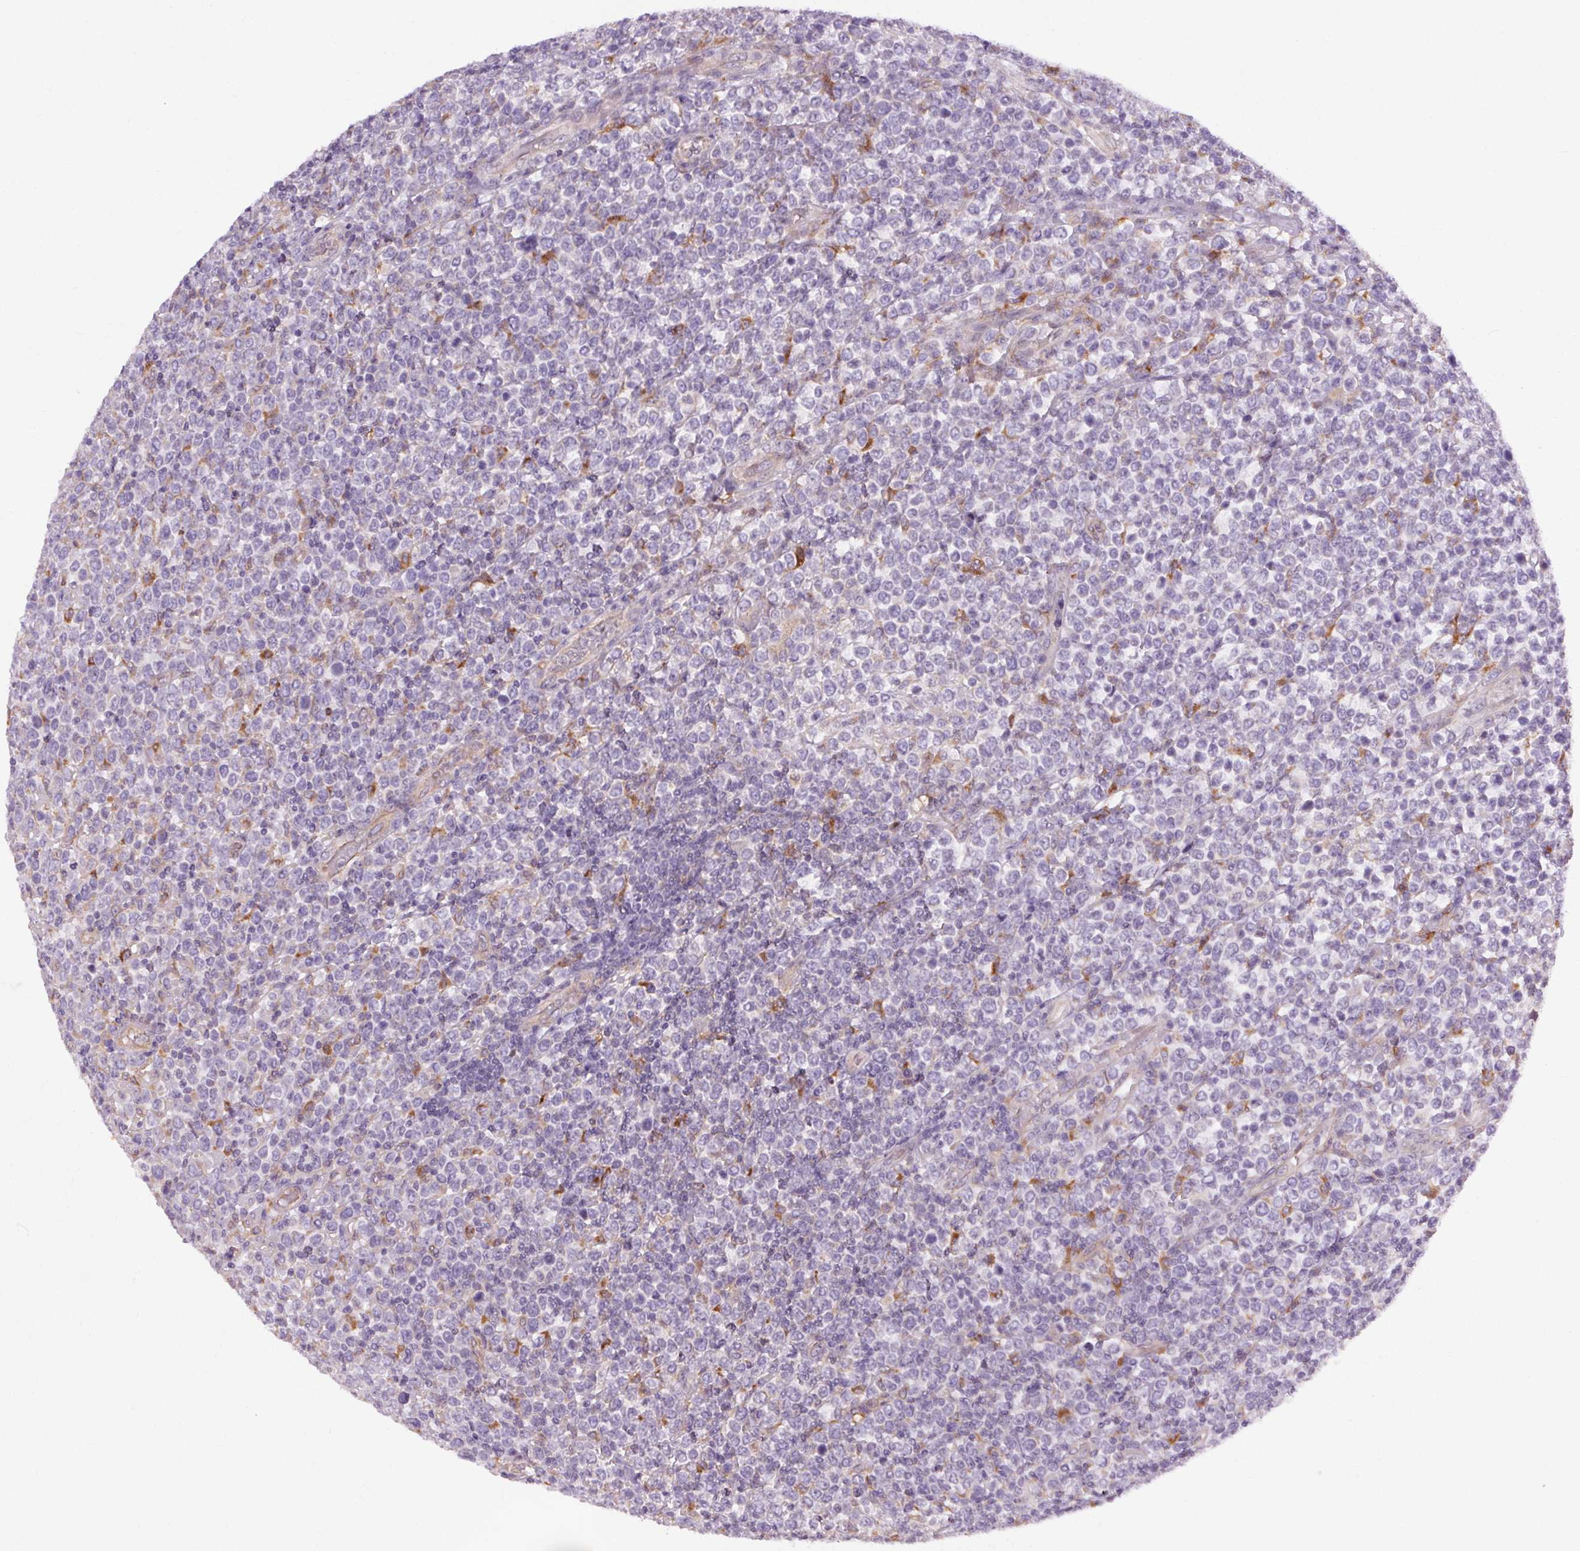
{"staining": {"intensity": "negative", "quantity": "none", "location": "none"}, "tissue": "lymphoma", "cell_type": "Tumor cells", "image_type": "cancer", "snomed": [{"axis": "morphology", "description": "Malignant lymphoma, non-Hodgkin's type, High grade"}, {"axis": "topography", "description": "Soft tissue"}], "caption": "Lymphoma stained for a protein using IHC demonstrates no staining tumor cells.", "gene": "TM6SF1", "patient": {"sex": "female", "age": 56}}